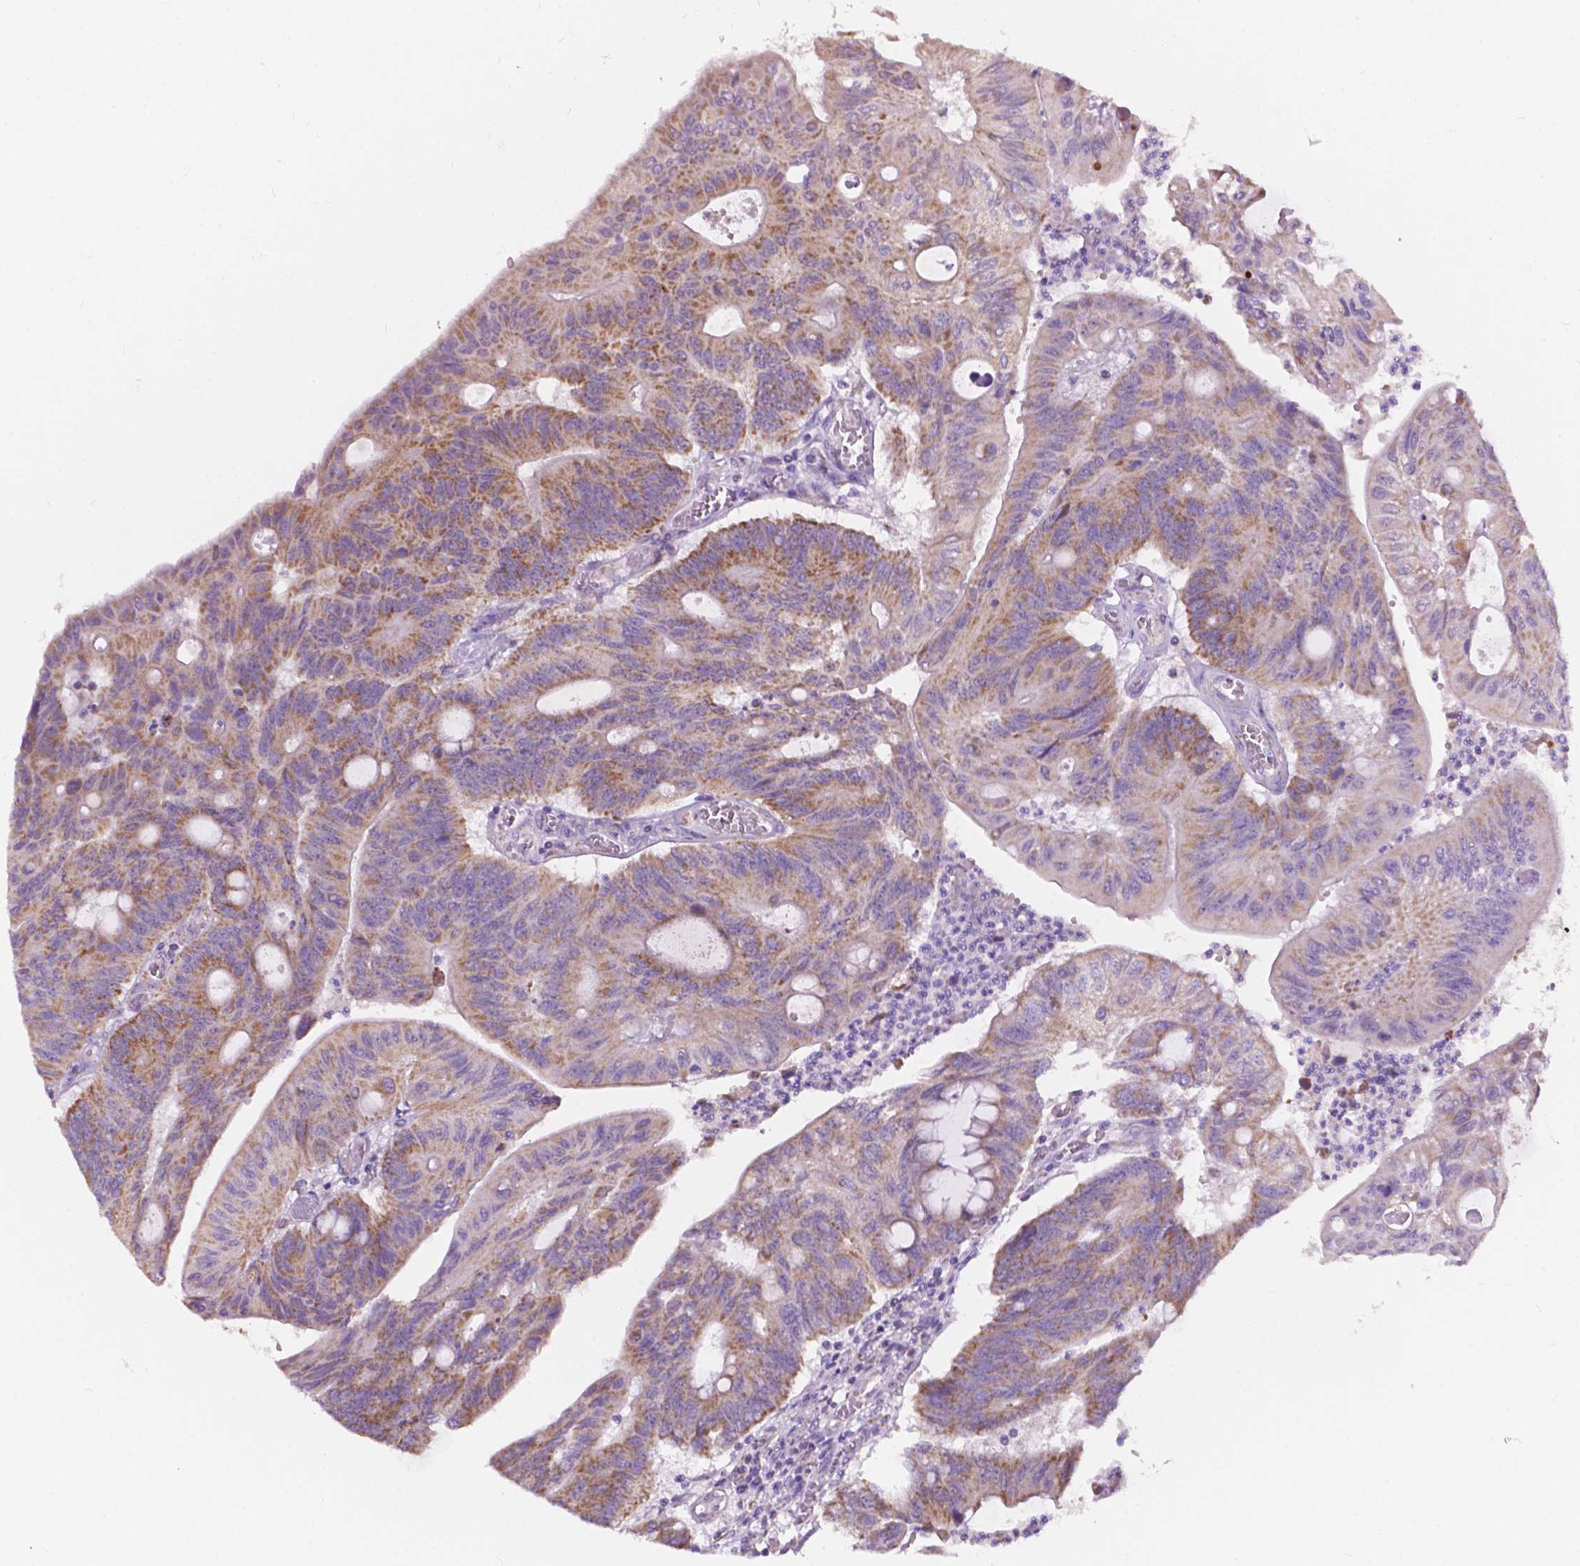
{"staining": {"intensity": "moderate", "quantity": ">75%", "location": "cytoplasmic/membranous"}, "tissue": "colorectal cancer", "cell_type": "Tumor cells", "image_type": "cancer", "snomed": [{"axis": "morphology", "description": "Adenocarcinoma, NOS"}, {"axis": "topography", "description": "Colon"}], "caption": "Immunohistochemical staining of colorectal cancer (adenocarcinoma) displays medium levels of moderate cytoplasmic/membranous protein staining in approximately >75% of tumor cells. (Brightfield microscopy of DAB IHC at high magnification).", "gene": "TRPV5", "patient": {"sex": "male", "age": 65}}